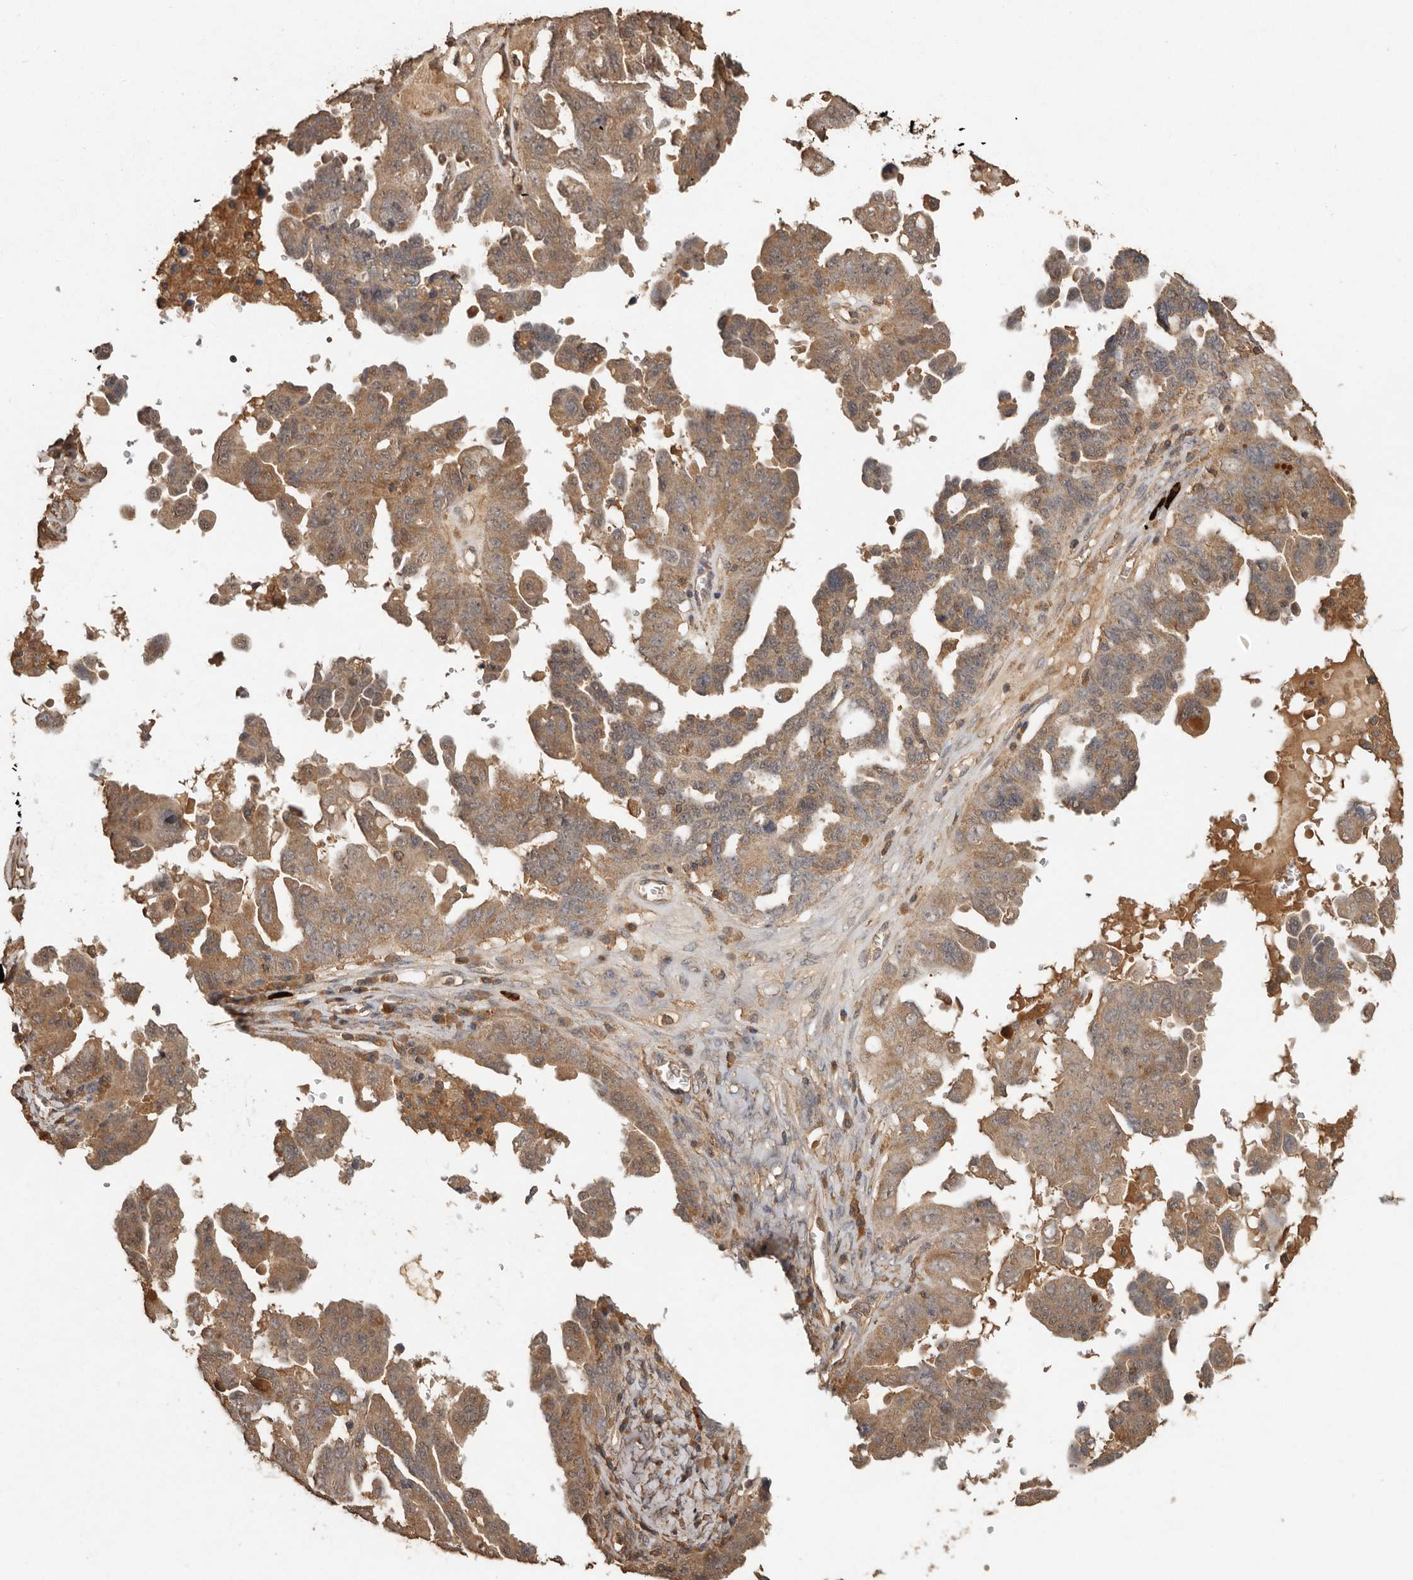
{"staining": {"intensity": "weak", "quantity": ">75%", "location": "cytoplasmic/membranous"}, "tissue": "ovarian cancer", "cell_type": "Tumor cells", "image_type": "cancer", "snomed": [{"axis": "morphology", "description": "Carcinoma, endometroid"}, {"axis": "topography", "description": "Ovary"}], "caption": "IHC (DAB (3,3'-diaminobenzidine)) staining of human endometroid carcinoma (ovarian) displays weak cytoplasmic/membranous protein staining in approximately >75% of tumor cells.", "gene": "RWDD1", "patient": {"sex": "female", "age": 62}}